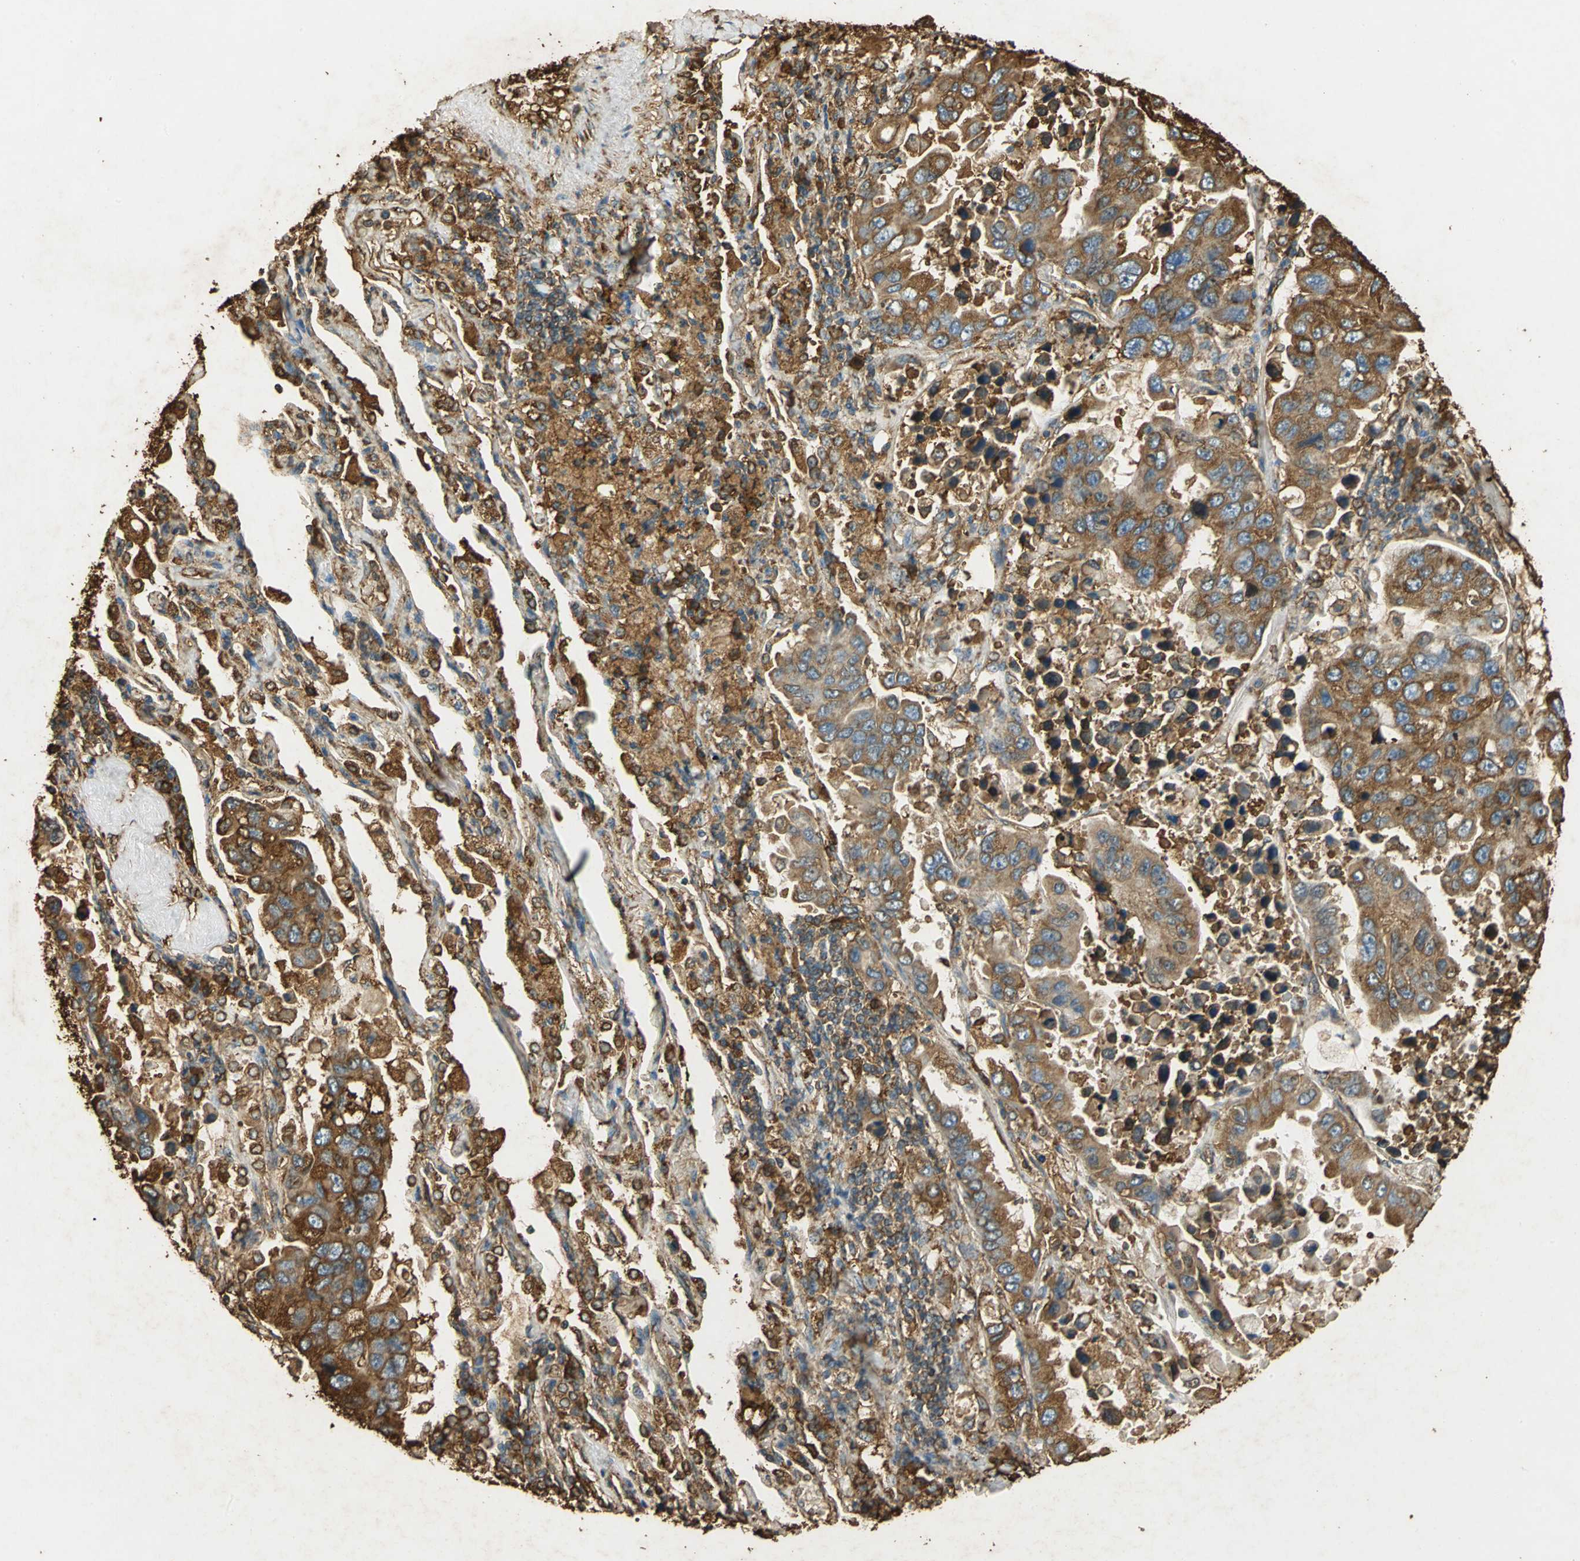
{"staining": {"intensity": "moderate", "quantity": ">75%", "location": "cytoplasmic/membranous"}, "tissue": "lung cancer", "cell_type": "Tumor cells", "image_type": "cancer", "snomed": [{"axis": "morphology", "description": "Adenocarcinoma, NOS"}, {"axis": "topography", "description": "Lung"}], "caption": "This is an image of IHC staining of lung cancer (adenocarcinoma), which shows moderate staining in the cytoplasmic/membranous of tumor cells.", "gene": "HSP90B1", "patient": {"sex": "male", "age": 64}}